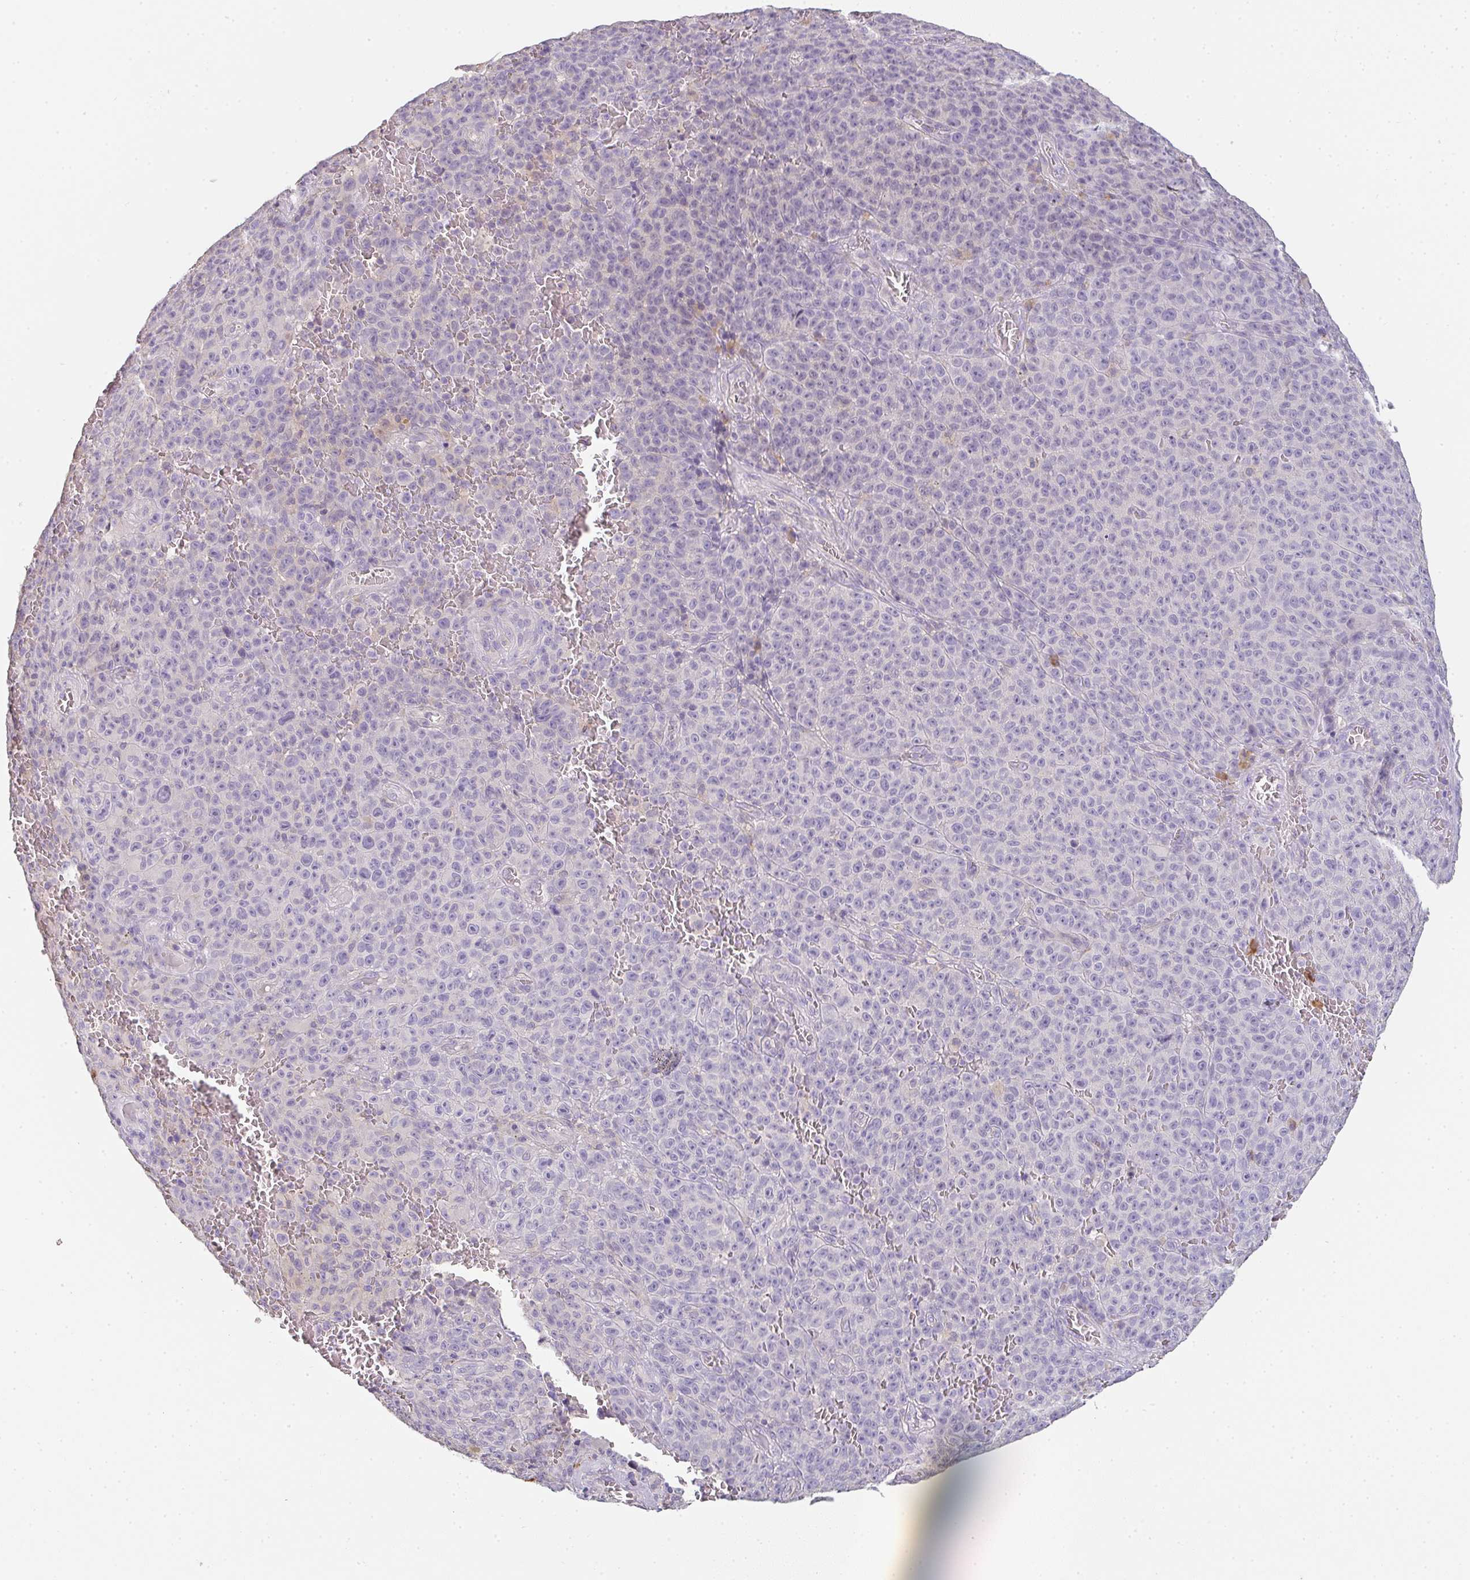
{"staining": {"intensity": "negative", "quantity": "none", "location": "none"}, "tissue": "melanoma", "cell_type": "Tumor cells", "image_type": "cancer", "snomed": [{"axis": "morphology", "description": "Malignant melanoma, NOS"}, {"axis": "topography", "description": "Skin"}], "caption": "A high-resolution histopathology image shows immunohistochemistry (IHC) staining of malignant melanoma, which displays no significant positivity in tumor cells.", "gene": "ZNF215", "patient": {"sex": "female", "age": 82}}